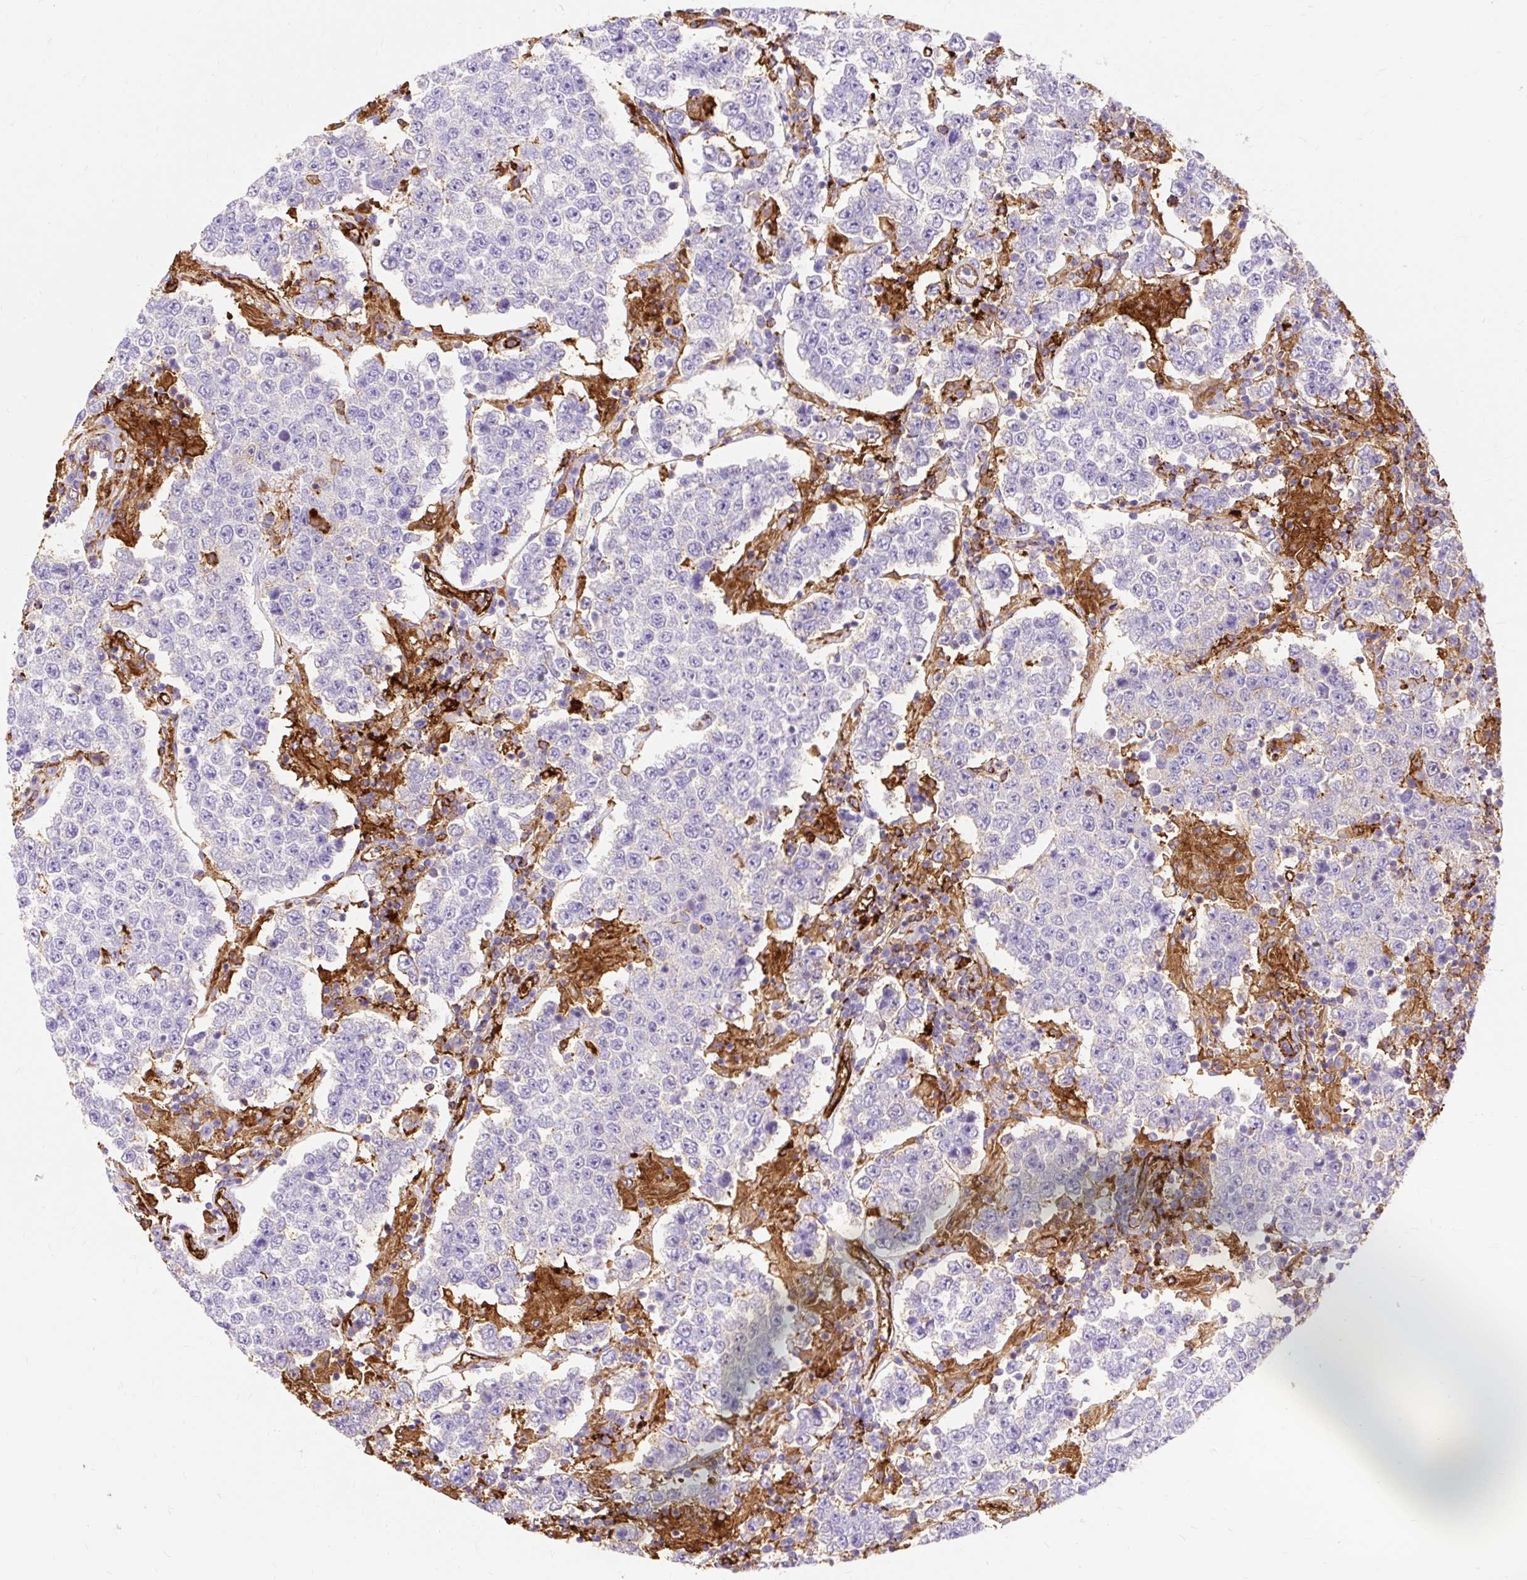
{"staining": {"intensity": "negative", "quantity": "none", "location": "none"}, "tissue": "testis cancer", "cell_type": "Tumor cells", "image_type": "cancer", "snomed": [{"axis": "morphology", "description": "Normal tissue, NOS"}, {"axis": "morphology", "description": "Urothelial carcinoma, High grade"}, {"axis": "morphology", "description": "Seminoma, NOS"}, {"axis": "morphology", "description": "Carcinoma, Embryonal, NOS"}, {"axis": "topography", "description": "Urinary bladder"}, {"axis": "topography", "description": "Testis"}], "caption": "DAB (3,3'-diaminobenzidine) immunohistochemical staining of human testis cancer (embryonal carcinoma) shows no significant positivity in tumor cells. (Stains: DAB immunohistochemistry with hematoxylin counter stain, Microscopy: brightfield microscopy at high magnification).", "gene": "HLA-DRA", "patient": {"sex": "male", "age": 41}}